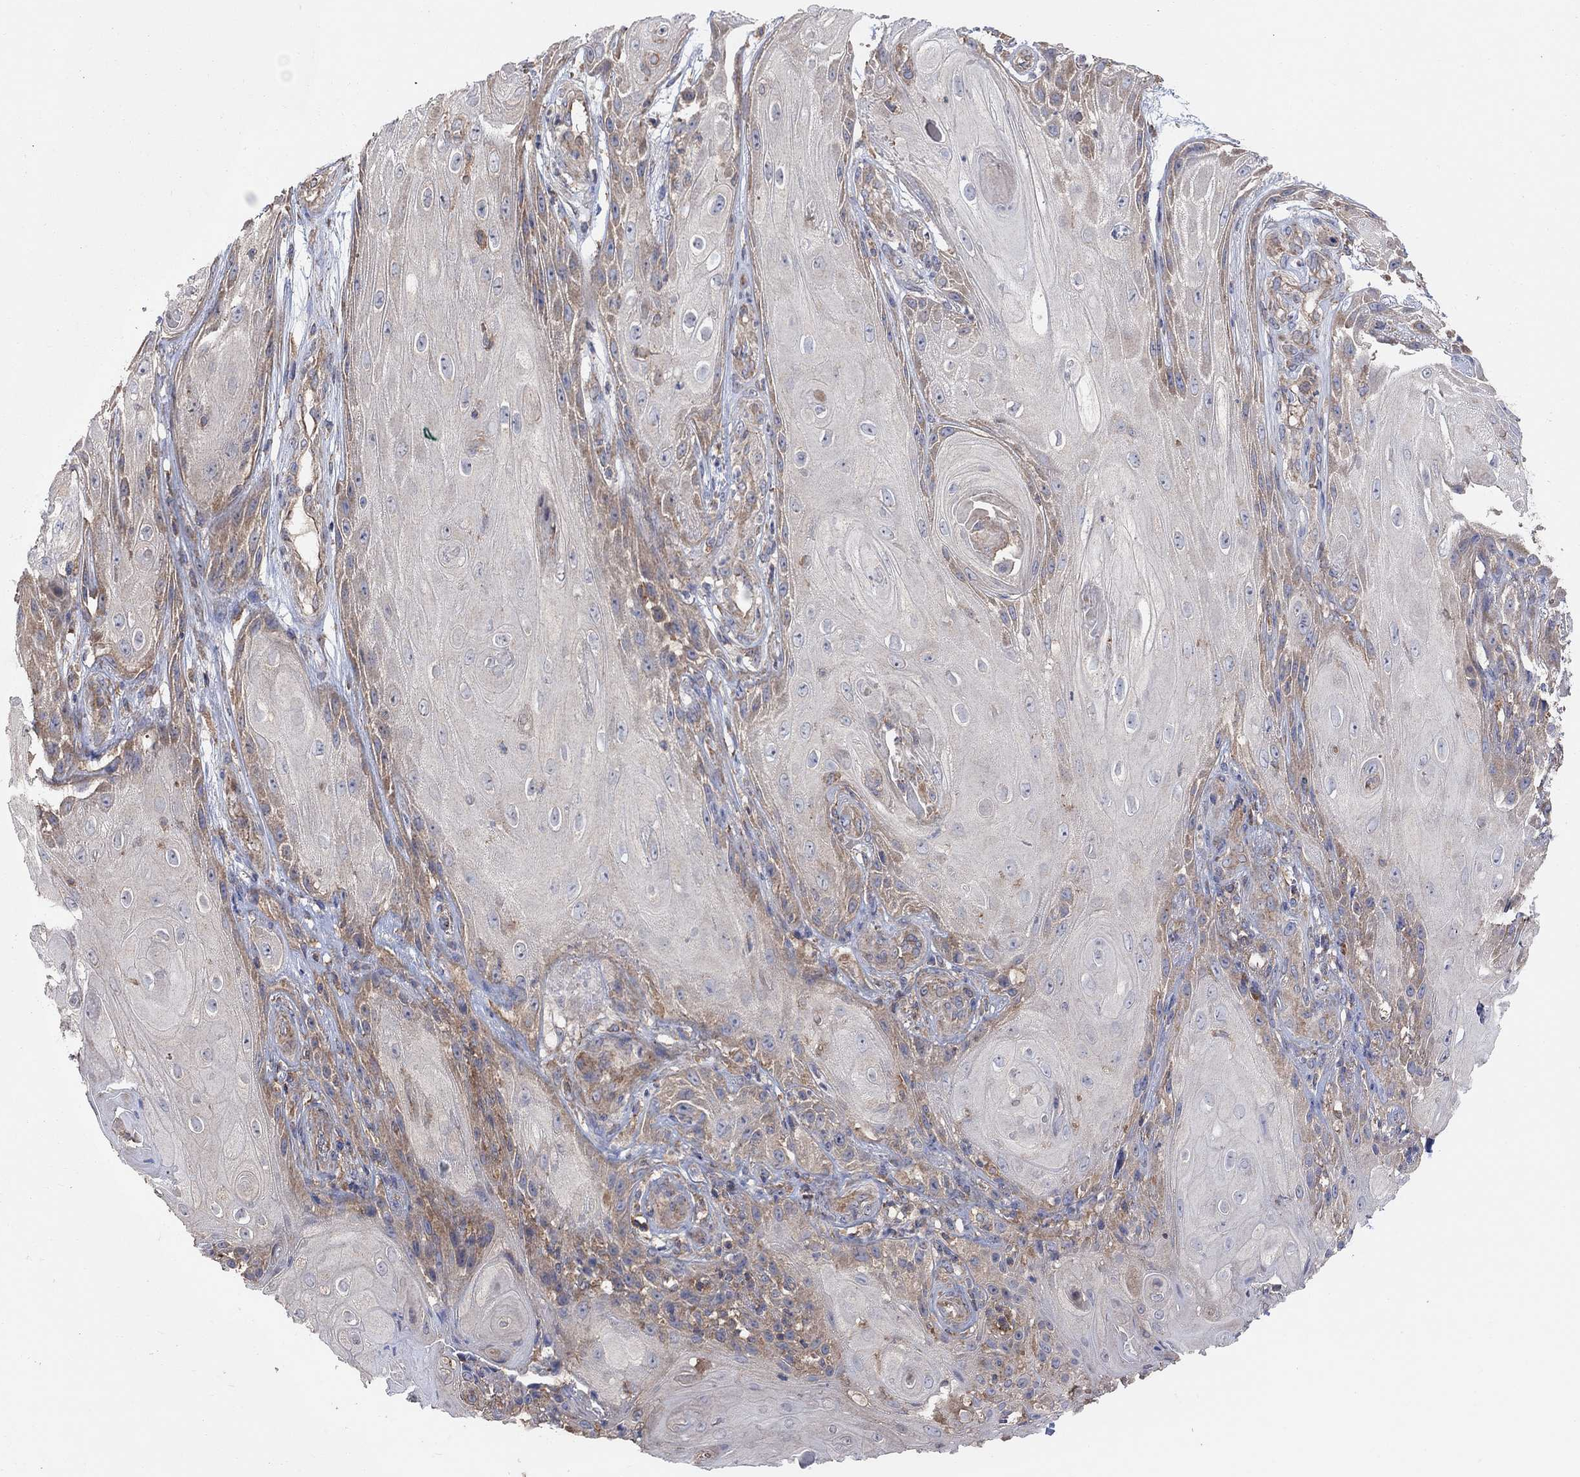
{"staining": {"intensity": "weak", "quantity": "<25%", "location": "cytoplasmic/membranous"}, "tissue": "skin cancer", "cell_type": "Tumor cells", "image_type": "cancer", "snomed": [{"axis": "morphology", "description": "Squamous cell carcinoma, NOS"}, {"axis": "topography", "description": "Skin"}], "caption": "There is no significant staining in tumor cells of skin cancer (squamous cell carcinoma).", "gene": "BLOC1S3", "patient": {"sex": "male", "age": 62}}